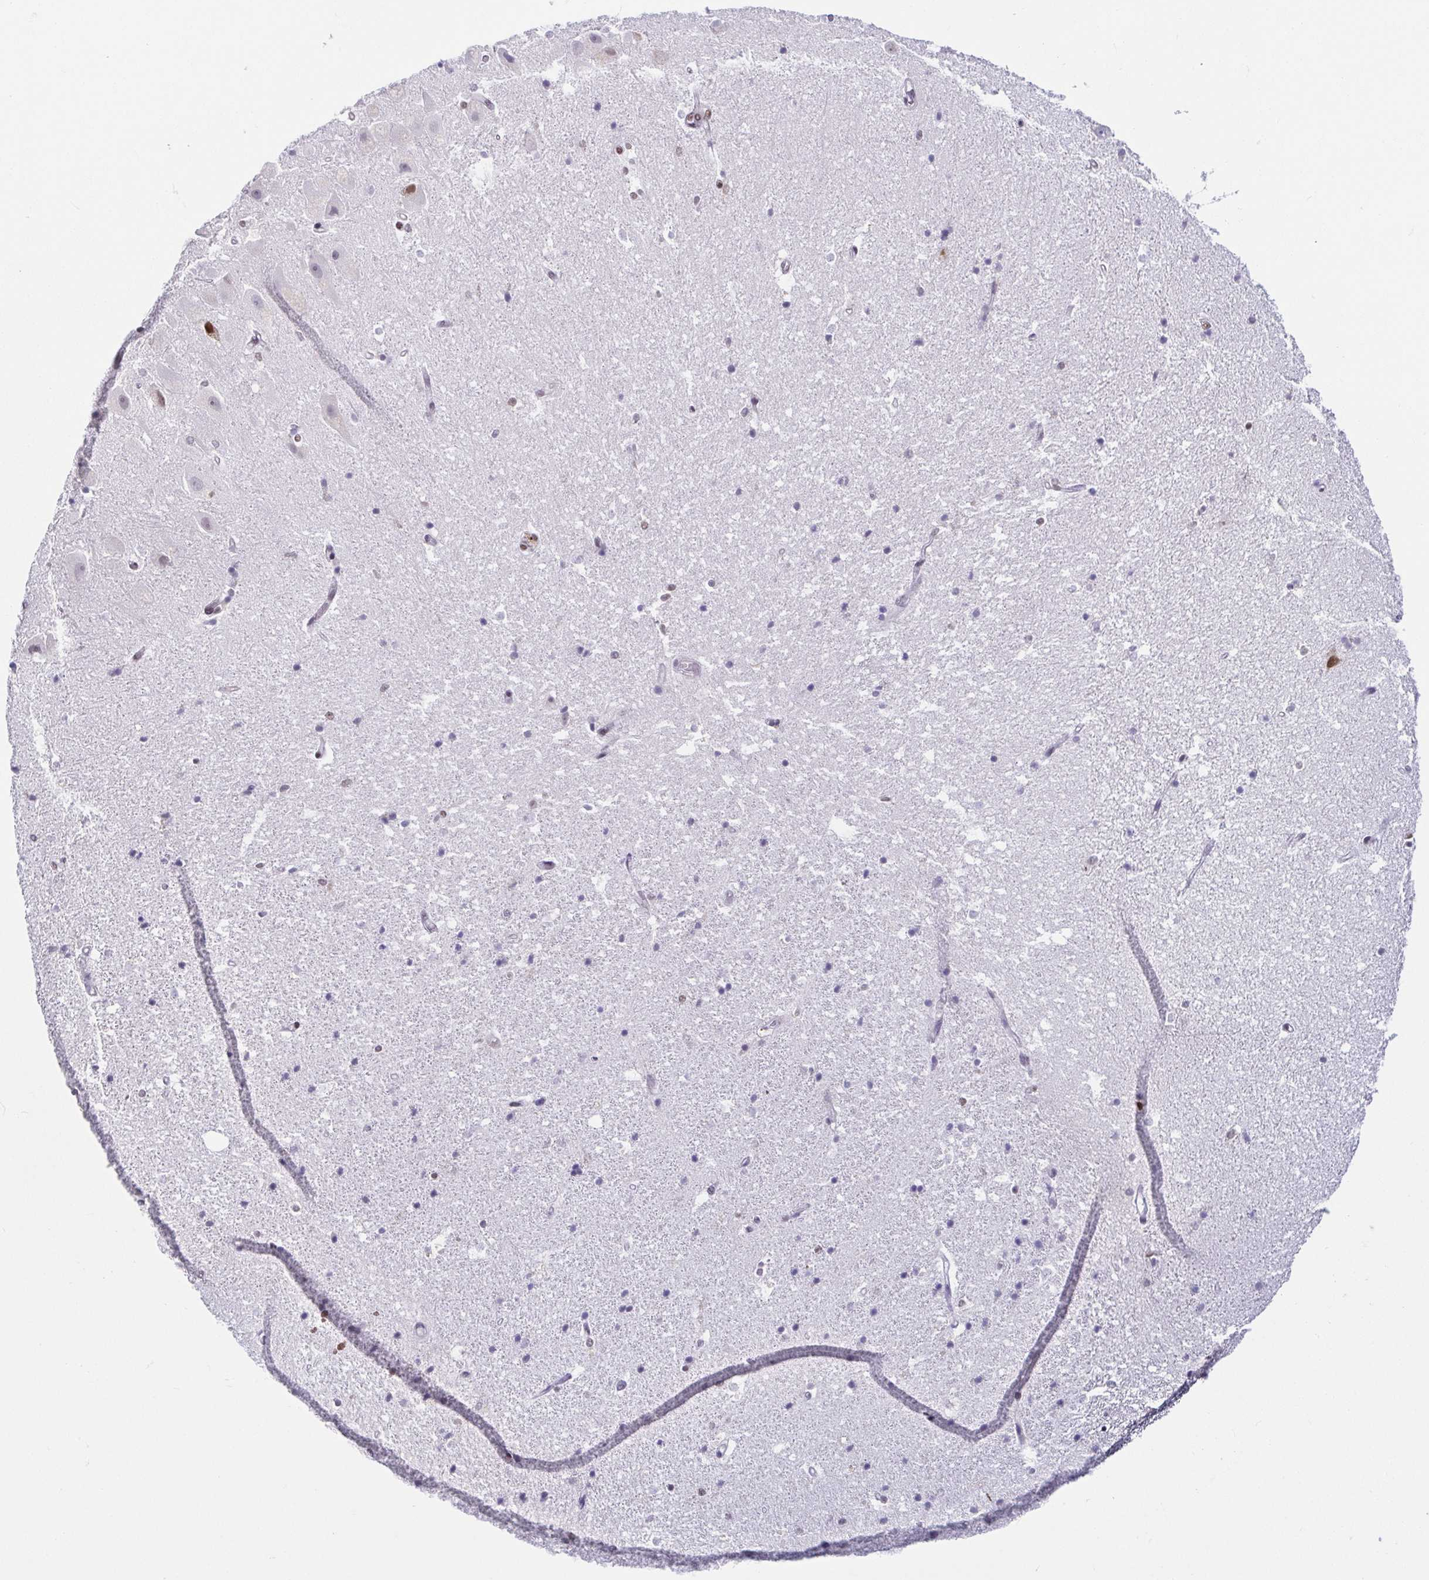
{"staining": {"intensity": "negative", "quantity": "none", "location": "none"}, "tissue": "hippocampus", "cell_type": "Glial cells", "image_type": "normal", "snomed": [{"axis": "morphology", "description": "Normal tissue, NOS"}, {"axis": "topography", "description": "Hippocampus"}], "caption": "Immunohistochemistry (IHC) histopathology image of benign hippocampus: human hippocampus stained with DAB demonstrates no significant protein staining in glial cells. (IHC, brightfield microscopy, high magnification).", "gene": "EWSR1", "patient": {"sex": "male", "age": 63}}